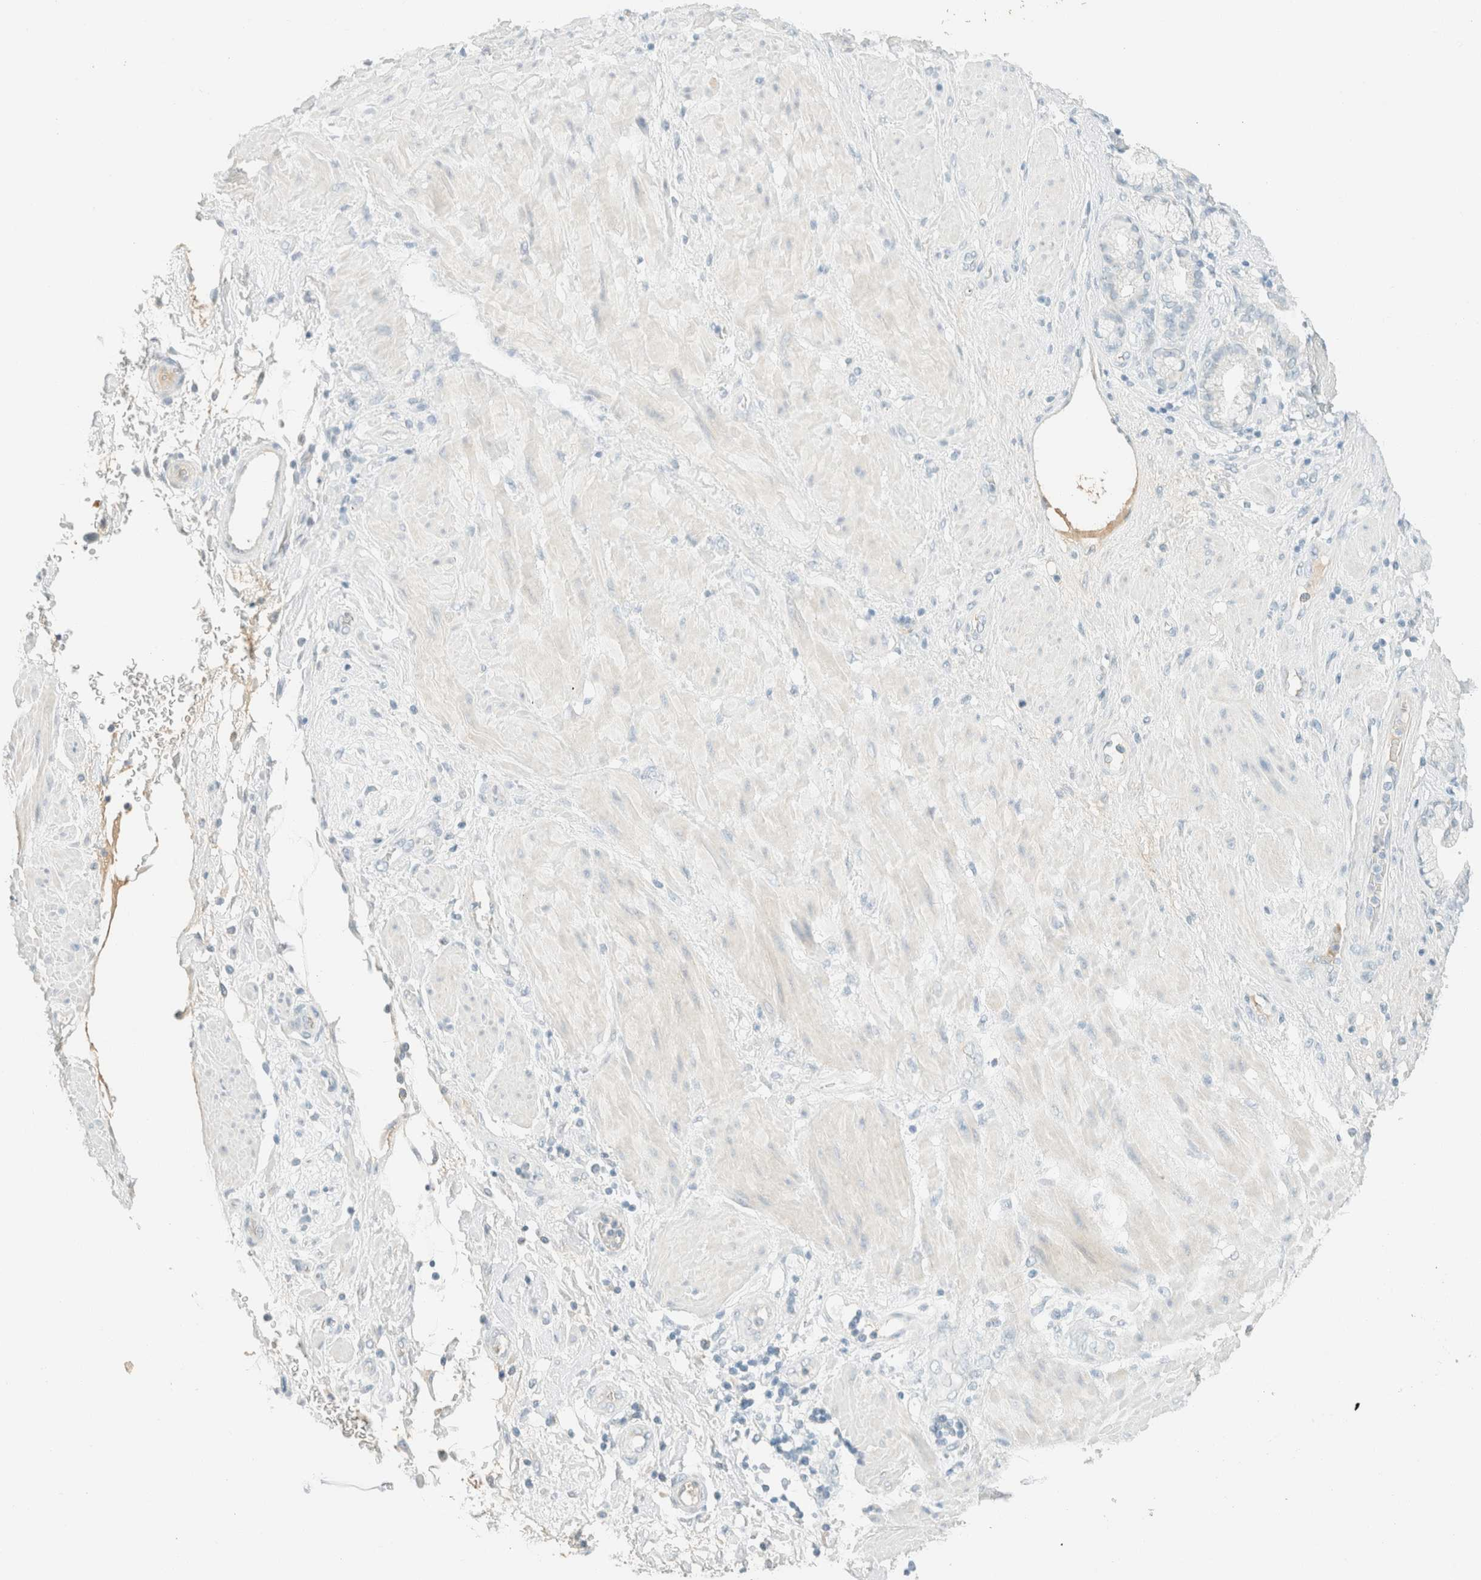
{"staining": {"intensity": "negative", "quantity": "none", "location": "none"}, "tissue": "pancreatic cancer", "cell_type": "Tumor cells", "image_type": "cancer", "snomed": [{"axis": "morphology", "description": "Adenocarcinoma, NOS"}, {"axis": "topography", "description": "Pancreas"}], "caption": "Immunohistochemical staining of adenocarcinoma (pancreatic) demonstrates no significant expression in tumor cells.", "gene": "GPA33", "patient": {"sex": "female", "age": 64}}